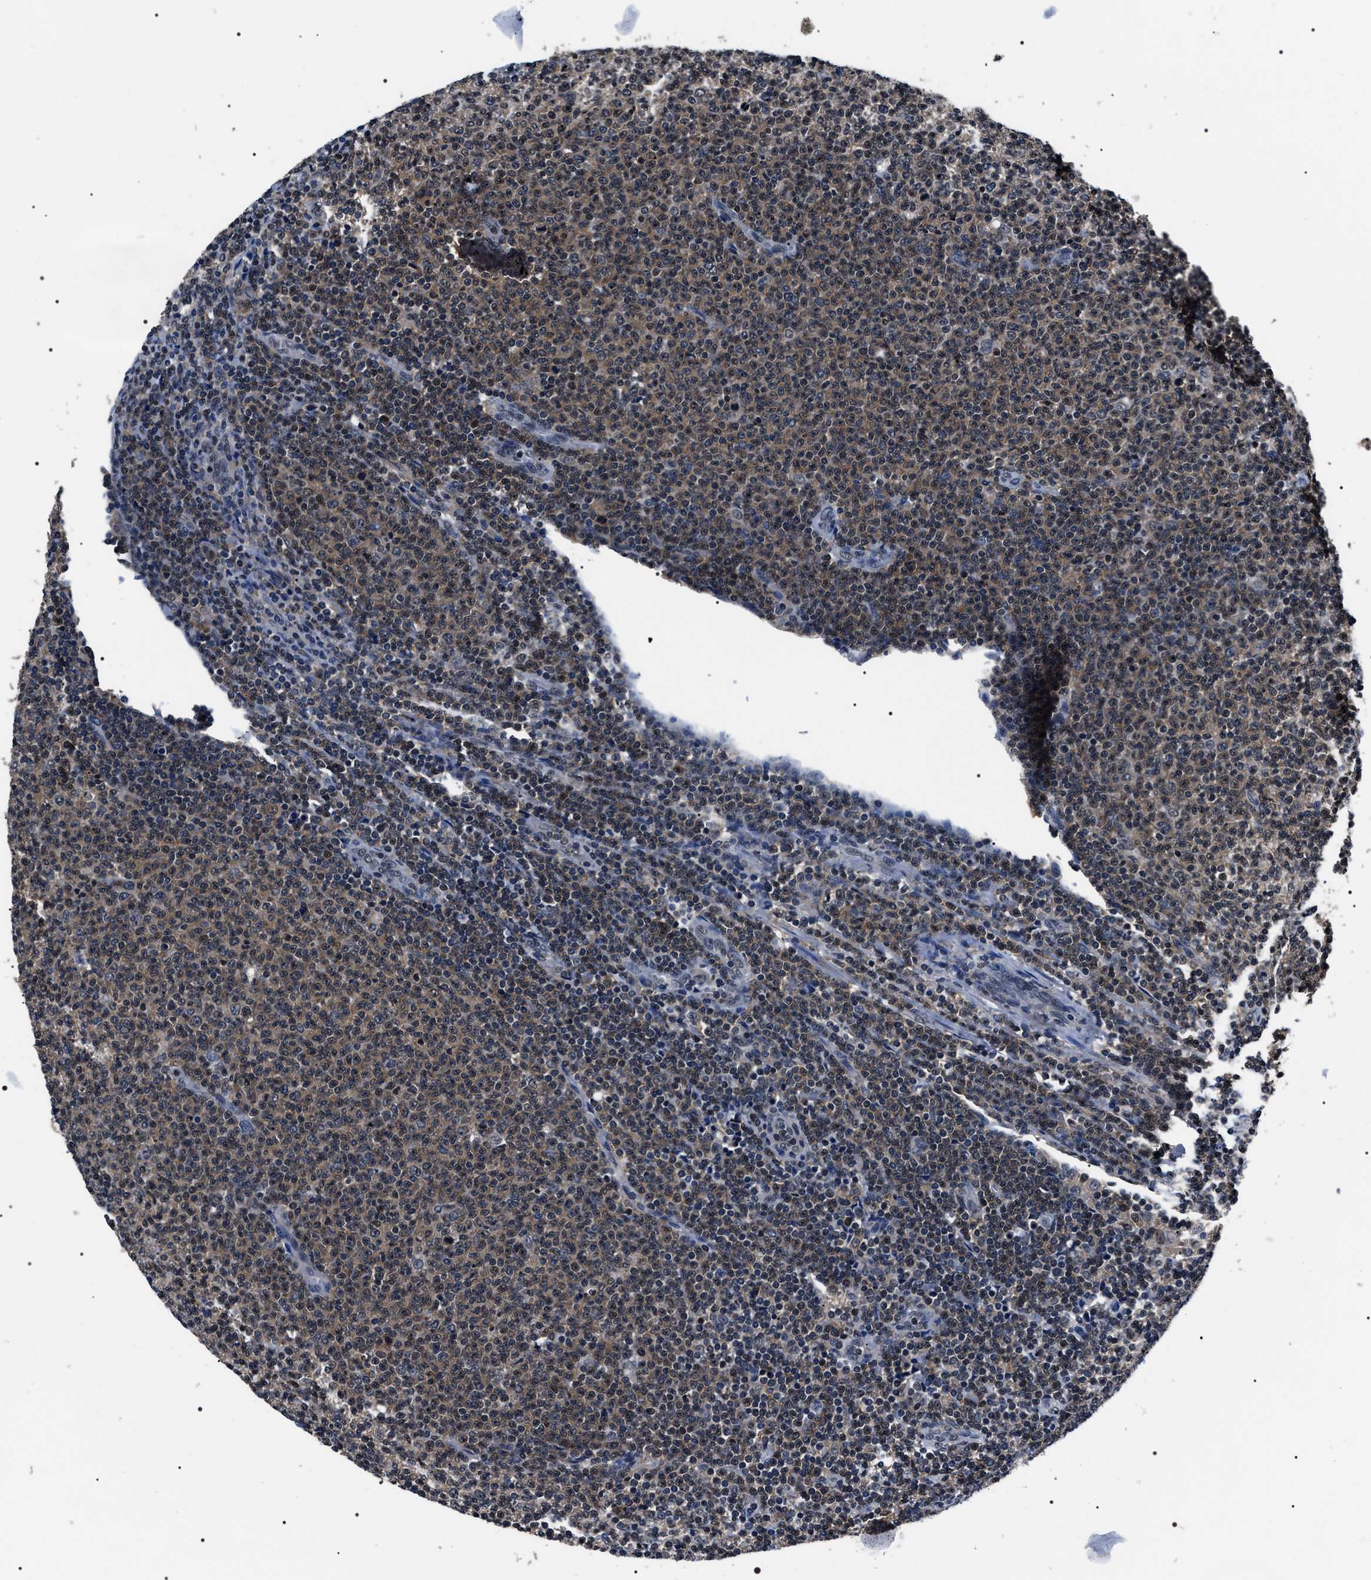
{"staining": {"intensity": "weak", "quantity": ">75%", "location": "cytoplasmic/membranous,nuclear"}, "tissue": "lymphoma", "cell_type": "Tumor cells", "image_type": "cancer", "snomed": [{"axis": "morphology", "description": "Malignant lymphoma, non-Hodgkin's type, Low grade"}, {"axis": "topography", "description": "Lymph node"}], "caption": "Approximately >75% of tumor cells in human low-grade malignant lymphoma, non-Hodgkin's type show weak cytoplasmic/membranous and nuclear protein expression as visualized by brown immunohistochemical staining.", "gene": "SIPA1", "patient": {"sex": "male", "age": 66}}